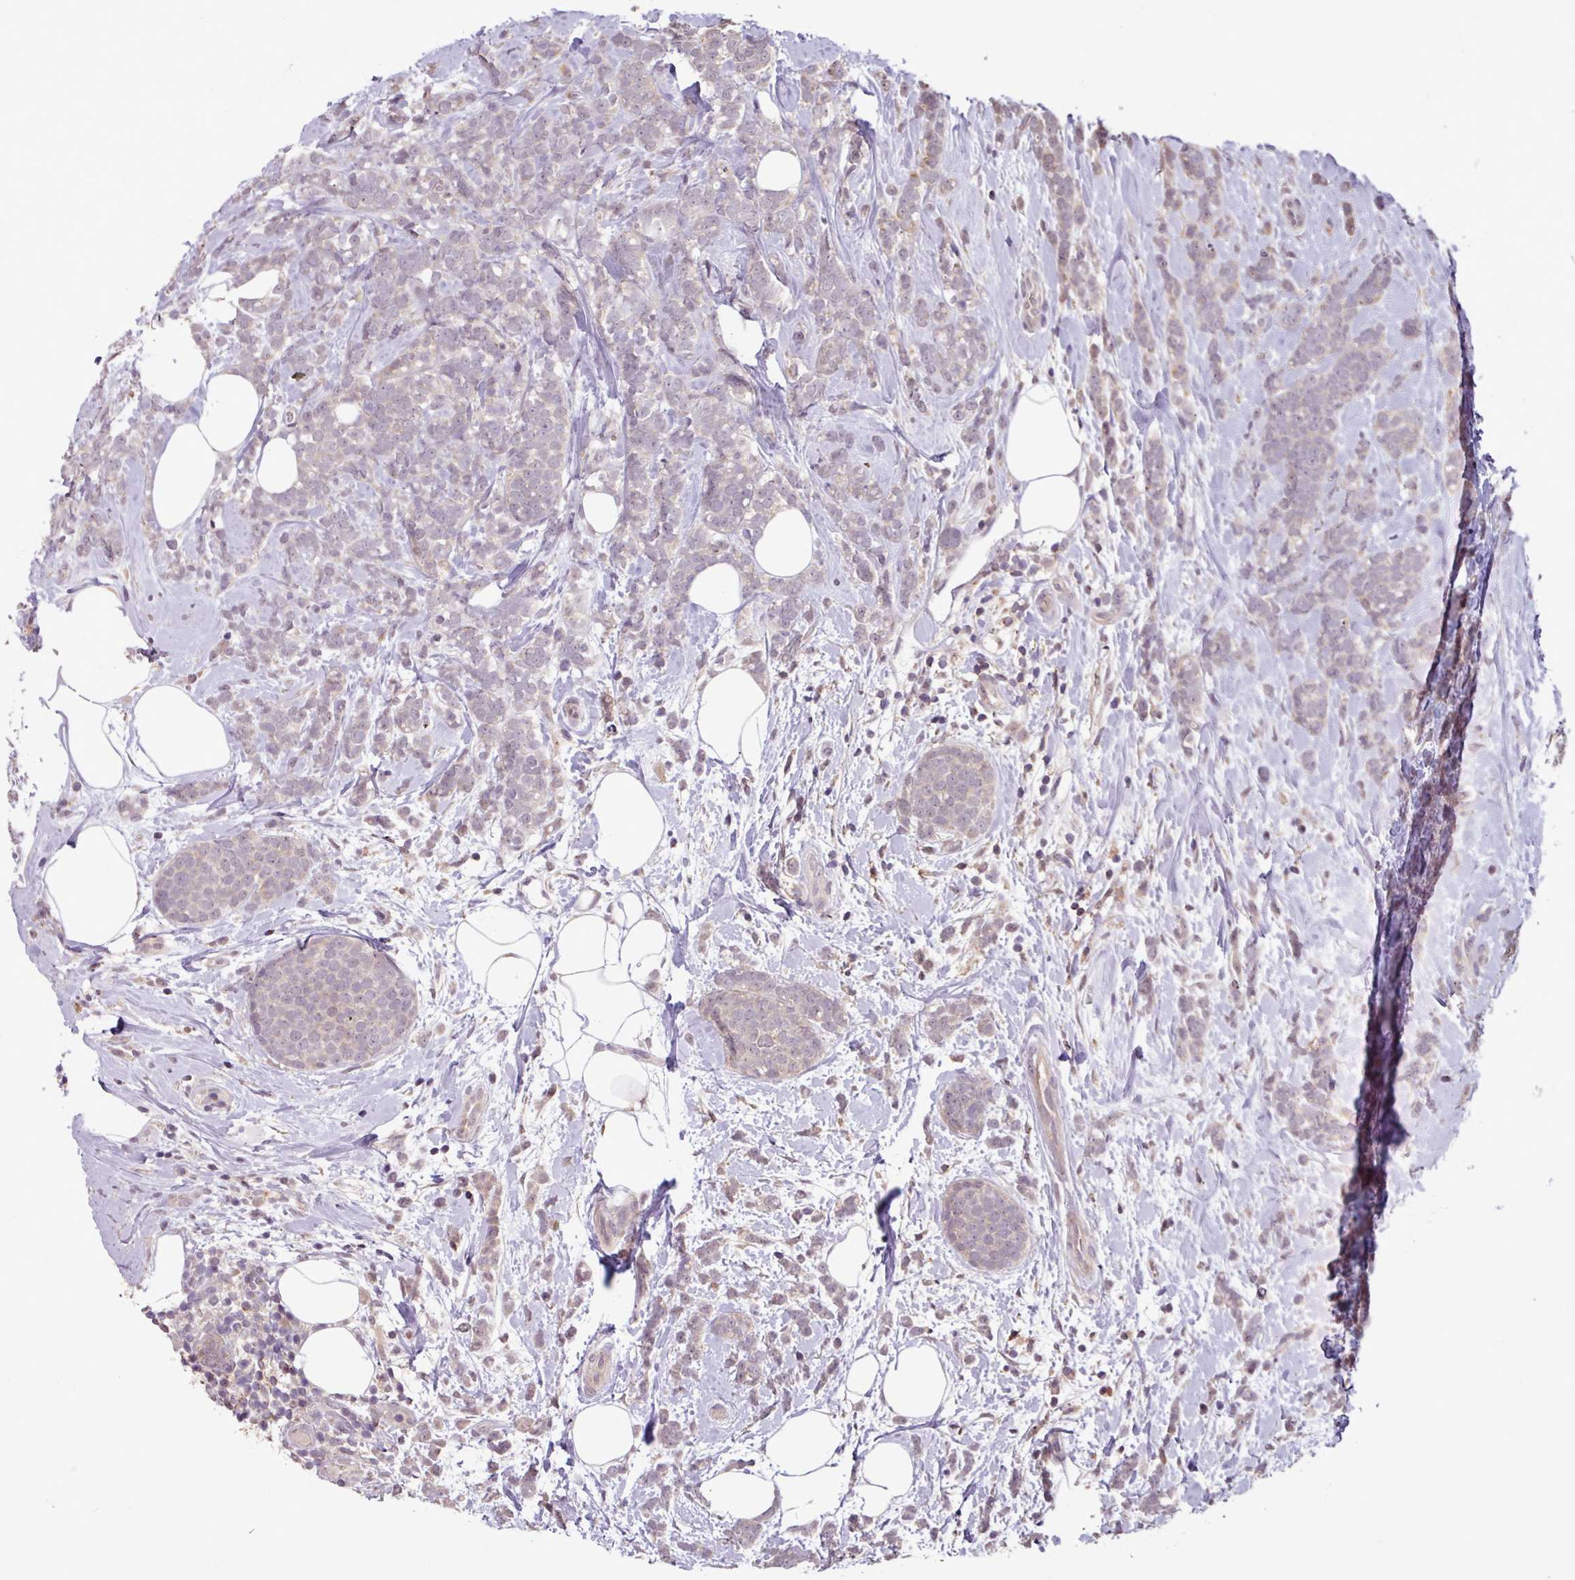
{"staining": {"intensity": "weak", "quantity": "25%-75%", "location": "cytoplasmic/membranous"}, "tissue": "breast cancer", "cell_type": "Tumor cells", "image_type": "cancer", "snomed": [{"axis": "morphology", "description": "Lobular carcinoma"}, {"axis": "topography", "description": "Breast"}], "caption": "Tumor cells show low levels of weak cytoplasmic/membranous expression in about 25%-75% of cells in human breast cancer.", "gene": "OR6B1", "patient": {"sex": "female", "age": 58}}